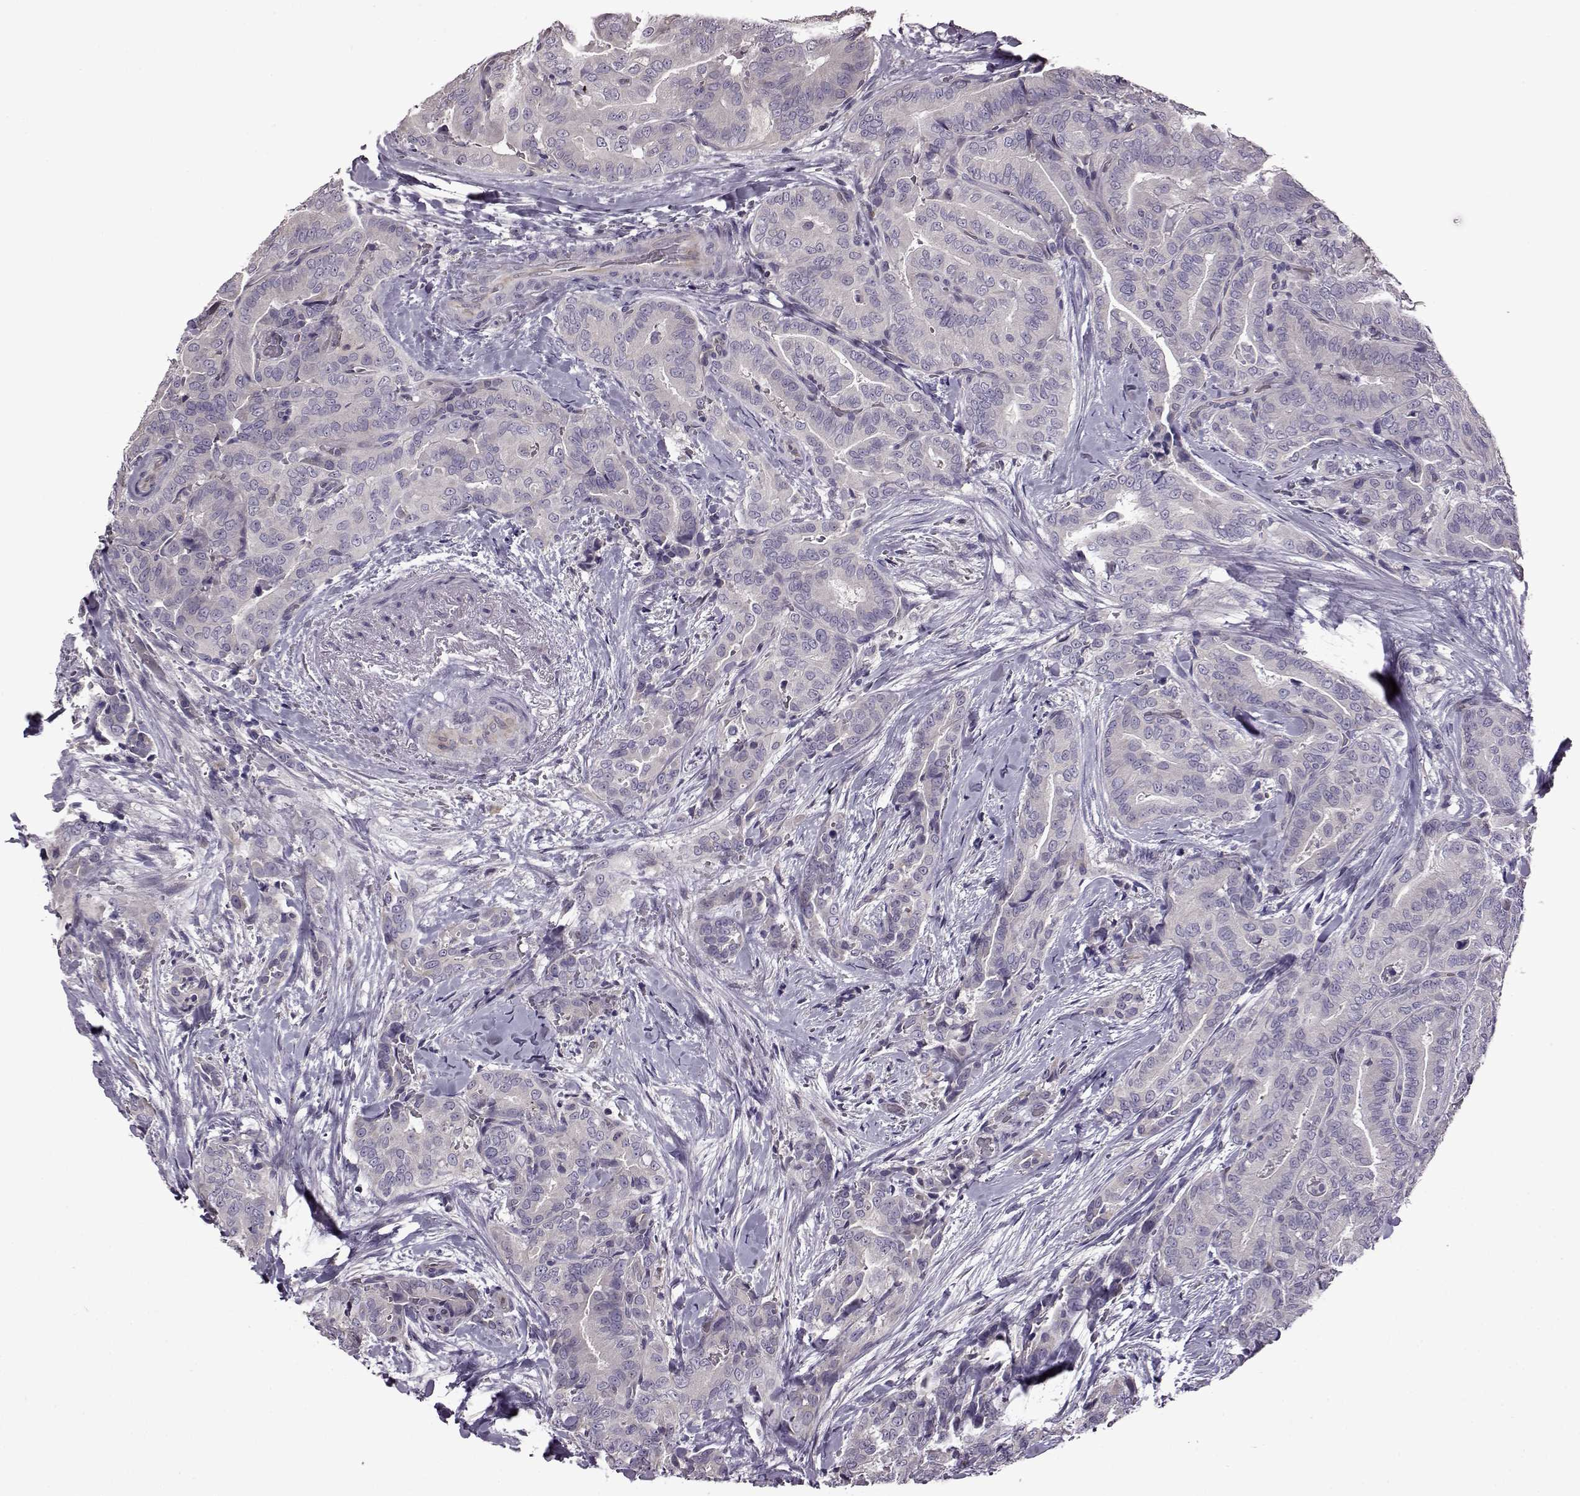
{"staining": {"intensity": "negative", "quantity": "none", "location": "none"}, "tissue": "thyroid cancer", "cell_type": "Tumor cells", "image_type": "cancer", "snomed": [{"axis": "morphology", "description": "Papillary adenocarcinoma, NOS"}, {"axis": "topography", "description": "Thyroid gland"}], "caption": "Immunohistochemistry (IHC) micrograph of papillary adenocarcinoma (thyroid) stained for a protein (brown), which exhibits no positivity in tumor cells. (Stains: DAB immunohistochemistry with hematoxylin counter stain, Microscopy: brightfield microscopy at high magnification).", "gene": "EDDM3B", "patient": {"sex": "male", "age": 61}}